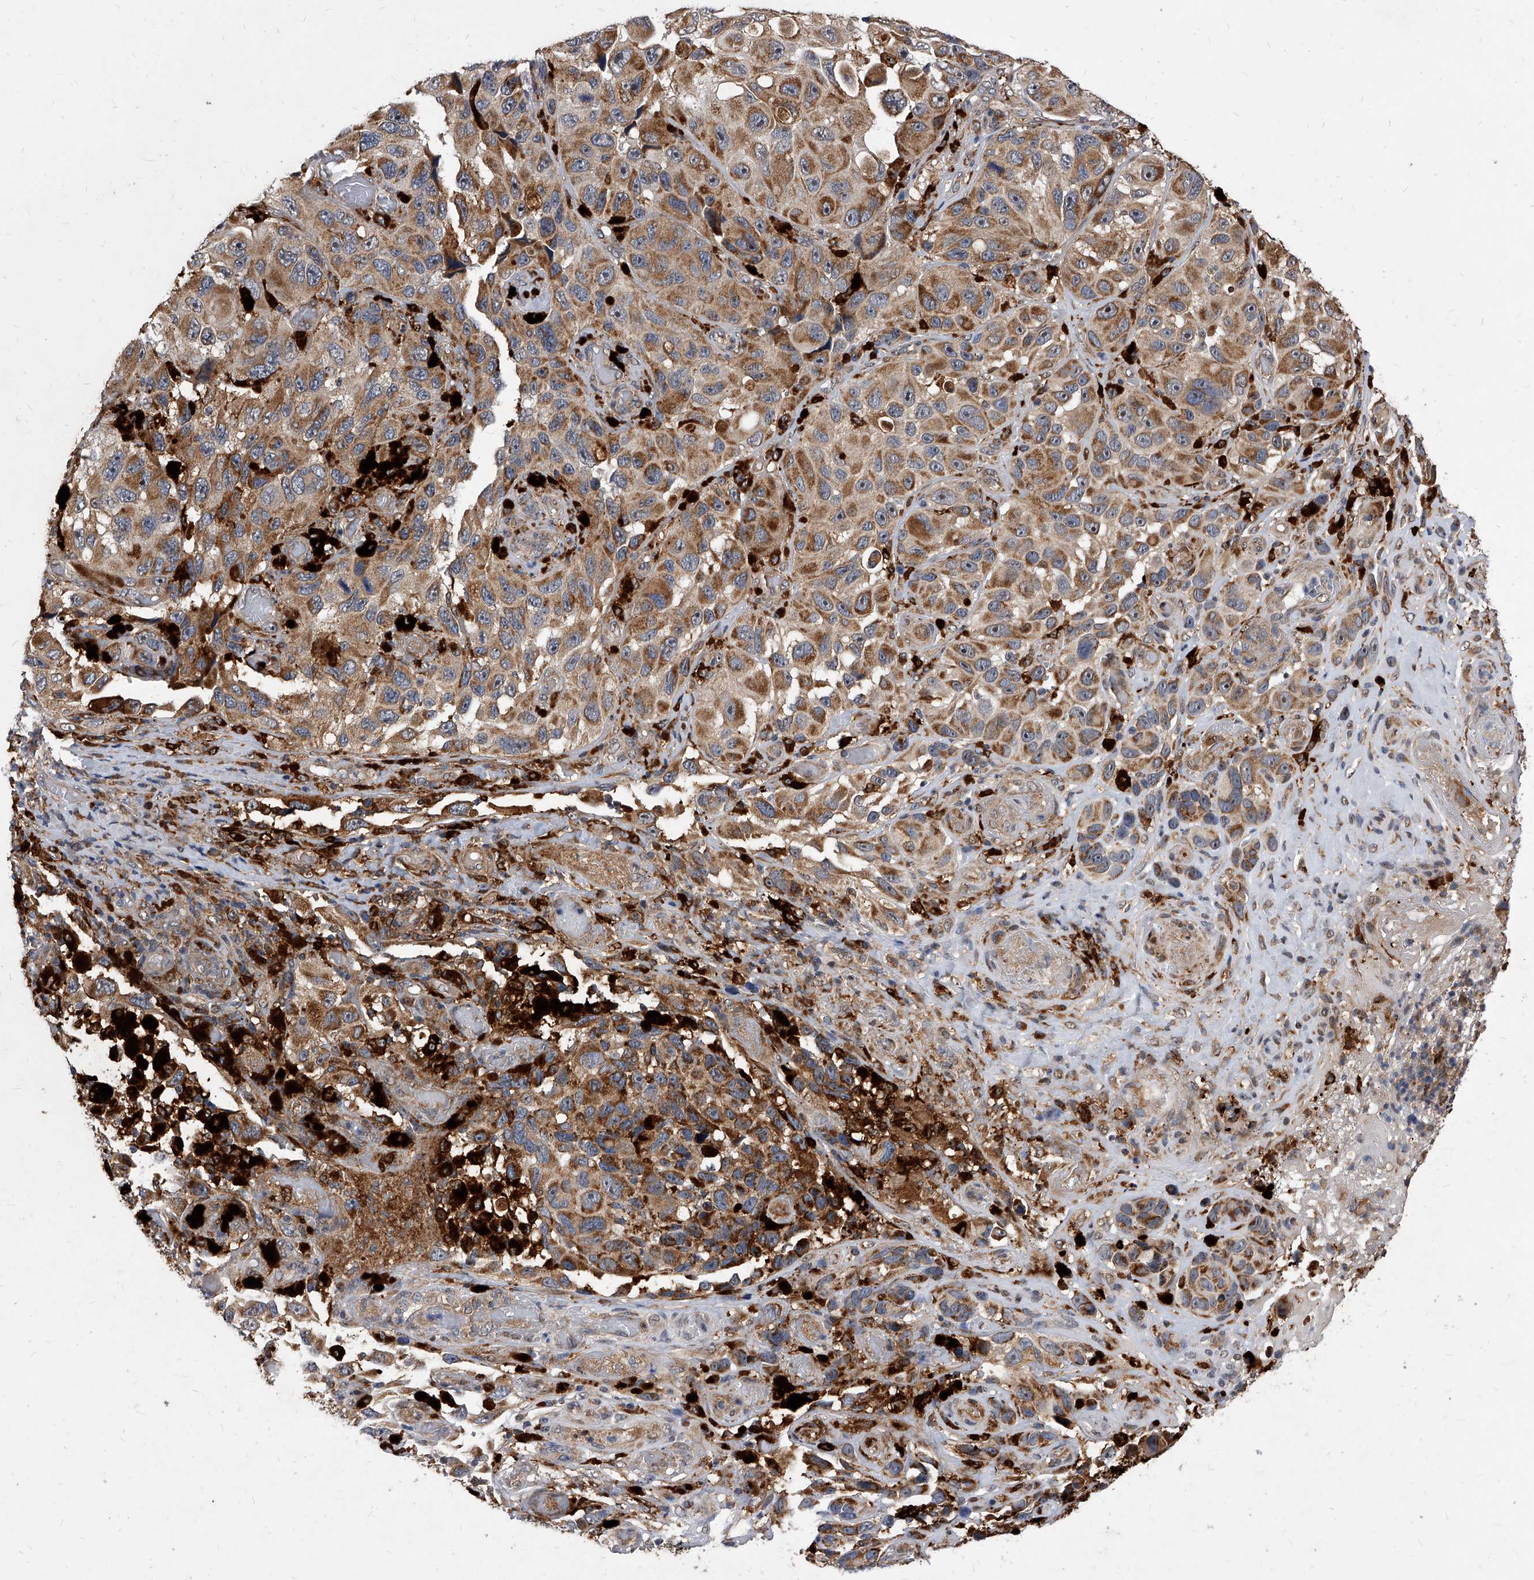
{"staining": {"intensity": "moderate", "quantity": "25%-75%", "location": "cytoplasmic/membranous"}, "tissue": "melanoma", "cell_type": "Tumor cells", "image_type": "cancer", "snomed": [{"axis": "morphology", "description": "Malignant melanoma, NOS"}, {"axis": "topography", "description": "Skin"}], "caption": "Immunohistochemistry (IHC) (DAB (3,3'-diaminobenzidine)) staining of human malignant melanoma exhibits moderate cytoplasmic/membranous protein positivity in approximately 25%-75% of tumor cells. The staining is performed using DAB (3,3'-diaminobenzidine) brown chromogen to label protein expression. The nuclei are counter-stained blue using hematoxylin.", "gene": "SOBP", "patient": {"sex": "female", "age": 73}}